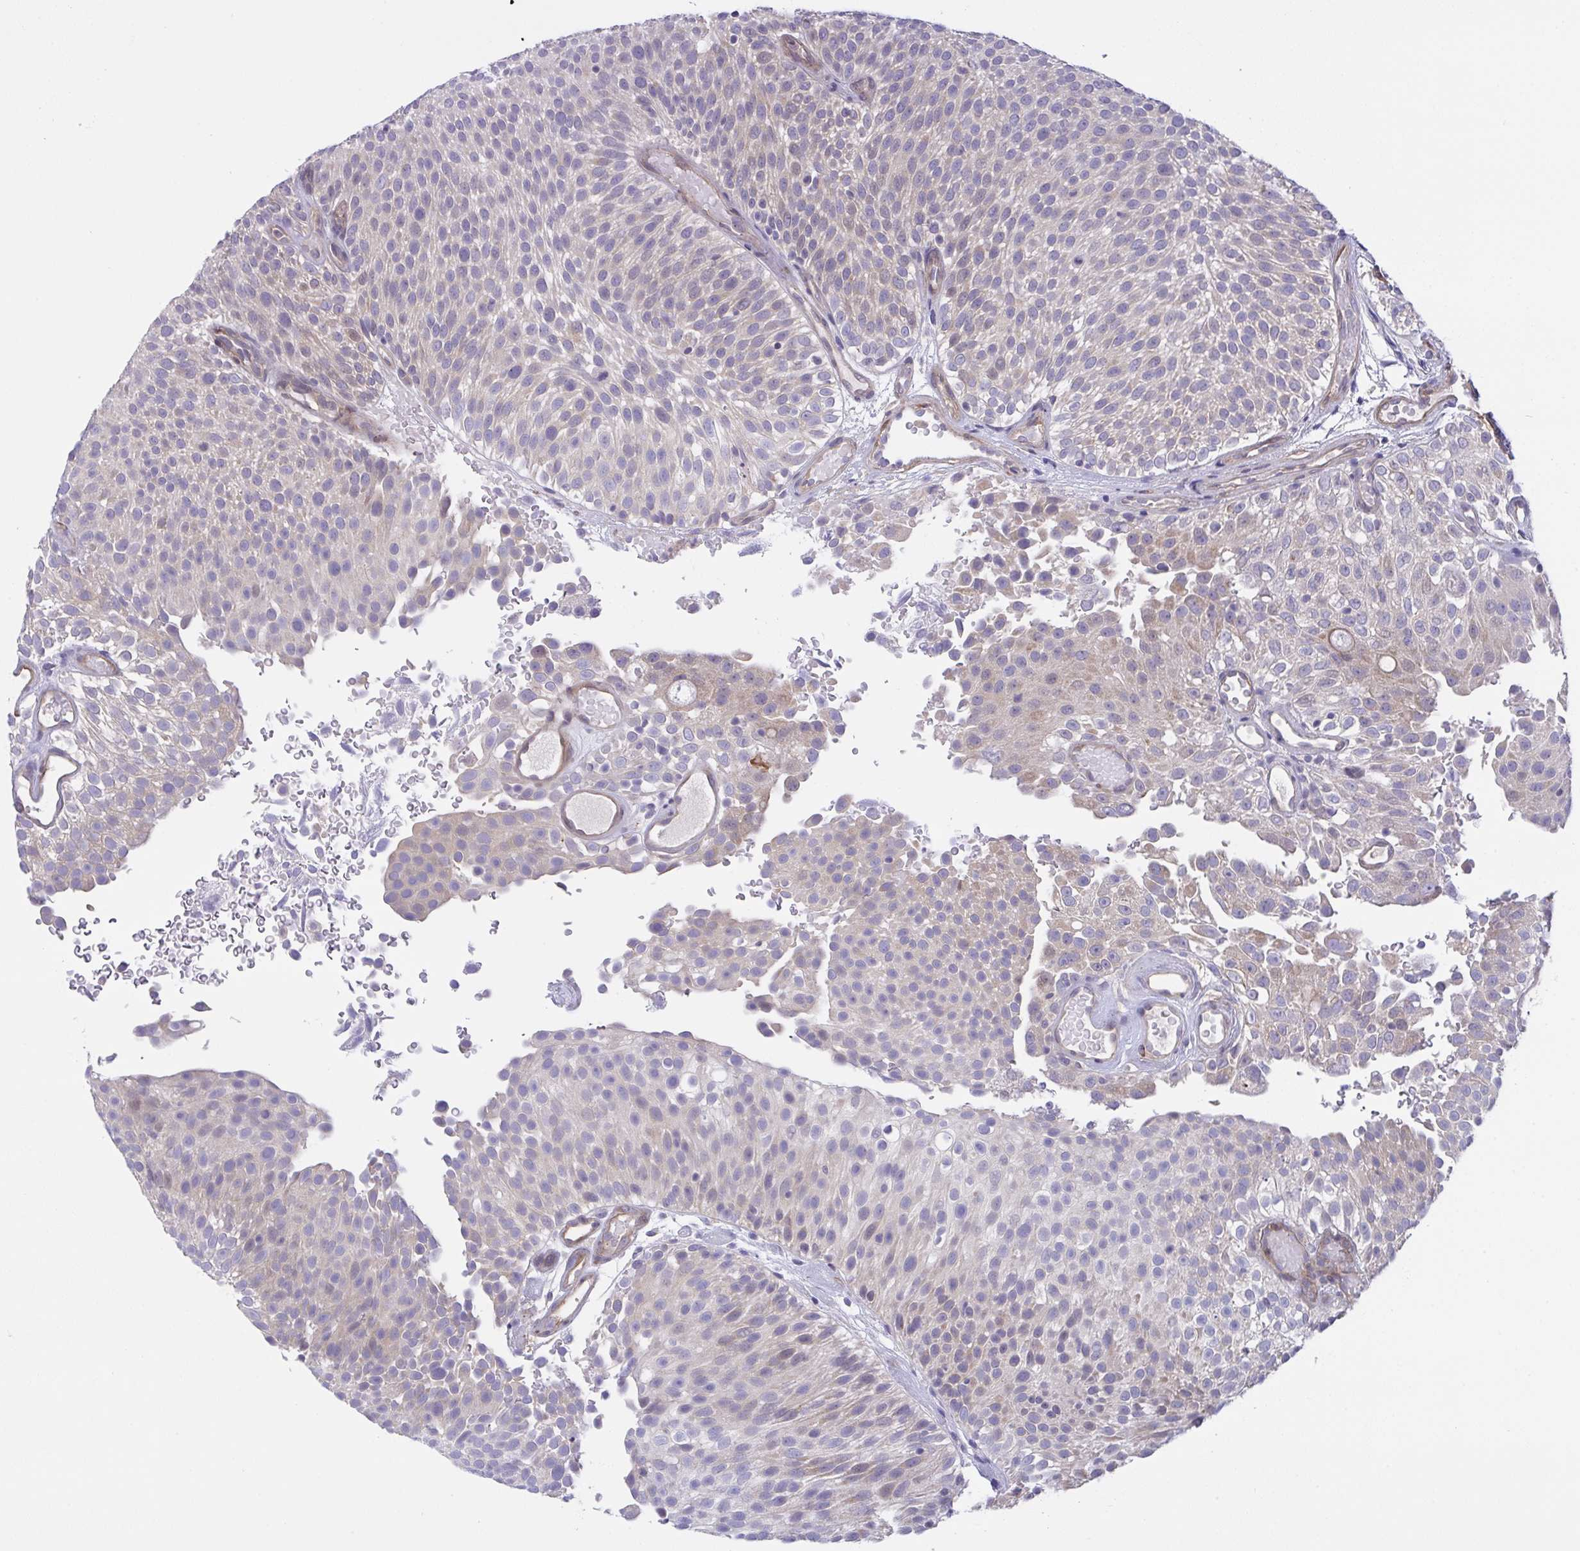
{"staining": {"intensity": "negative", "quantity": "none", "location": "none"}, "tissue": "urothelial cancer", "cell_type": "Tumor cells", "image_type": "cancer", "snomed": [{"axis": "morphology", "description": "Urothelial carcinoma, Low grade"}, {"axis": "topography", "description": "Urinary bladder"}], "caption": "There is no significant positivity in tumor cells of urothelial cancer.", "gene": "RHOXF1", "patient": {"sex": "male", "age": 78}}